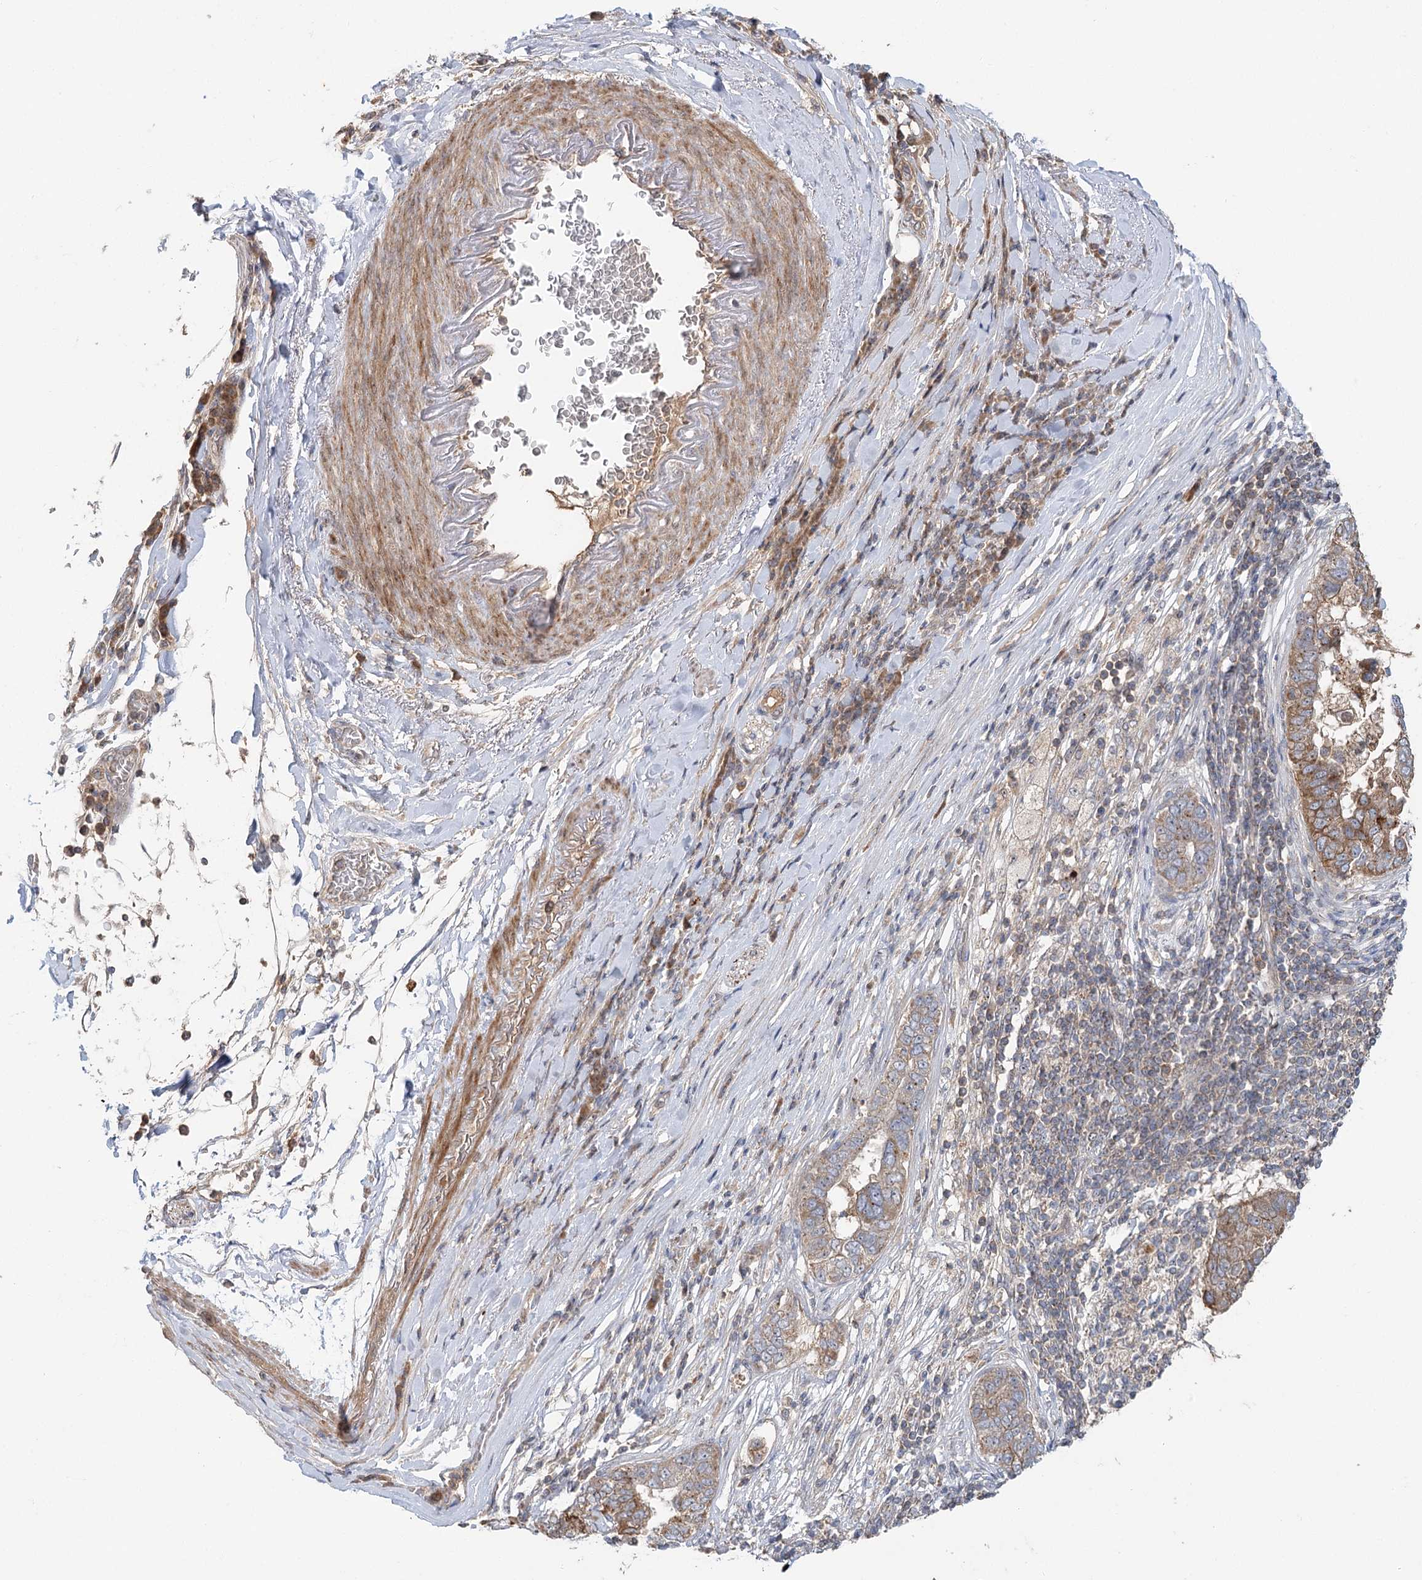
{"staining": {"intensity": "moderate", "quantity": ">75%", "location": "cytoplasmic/membranous"}, "tissue": "pancreatic cancer", "cell_type": "Tumor cells", "image_type": "cancer", "snomed": [{"axis": "morphology", "description": "Adenocarcinoma, NOS"}, {"axis": "topography", "description": "Pancreas"}], "caption": "Tumor cells display moderate cytoplasmic/membranous positivity in approximately >75% of cells in adenocarcinoma (pancreatic).", "gene": "RAPGEF6", "patient": {"sex": "female", "age": 61}}